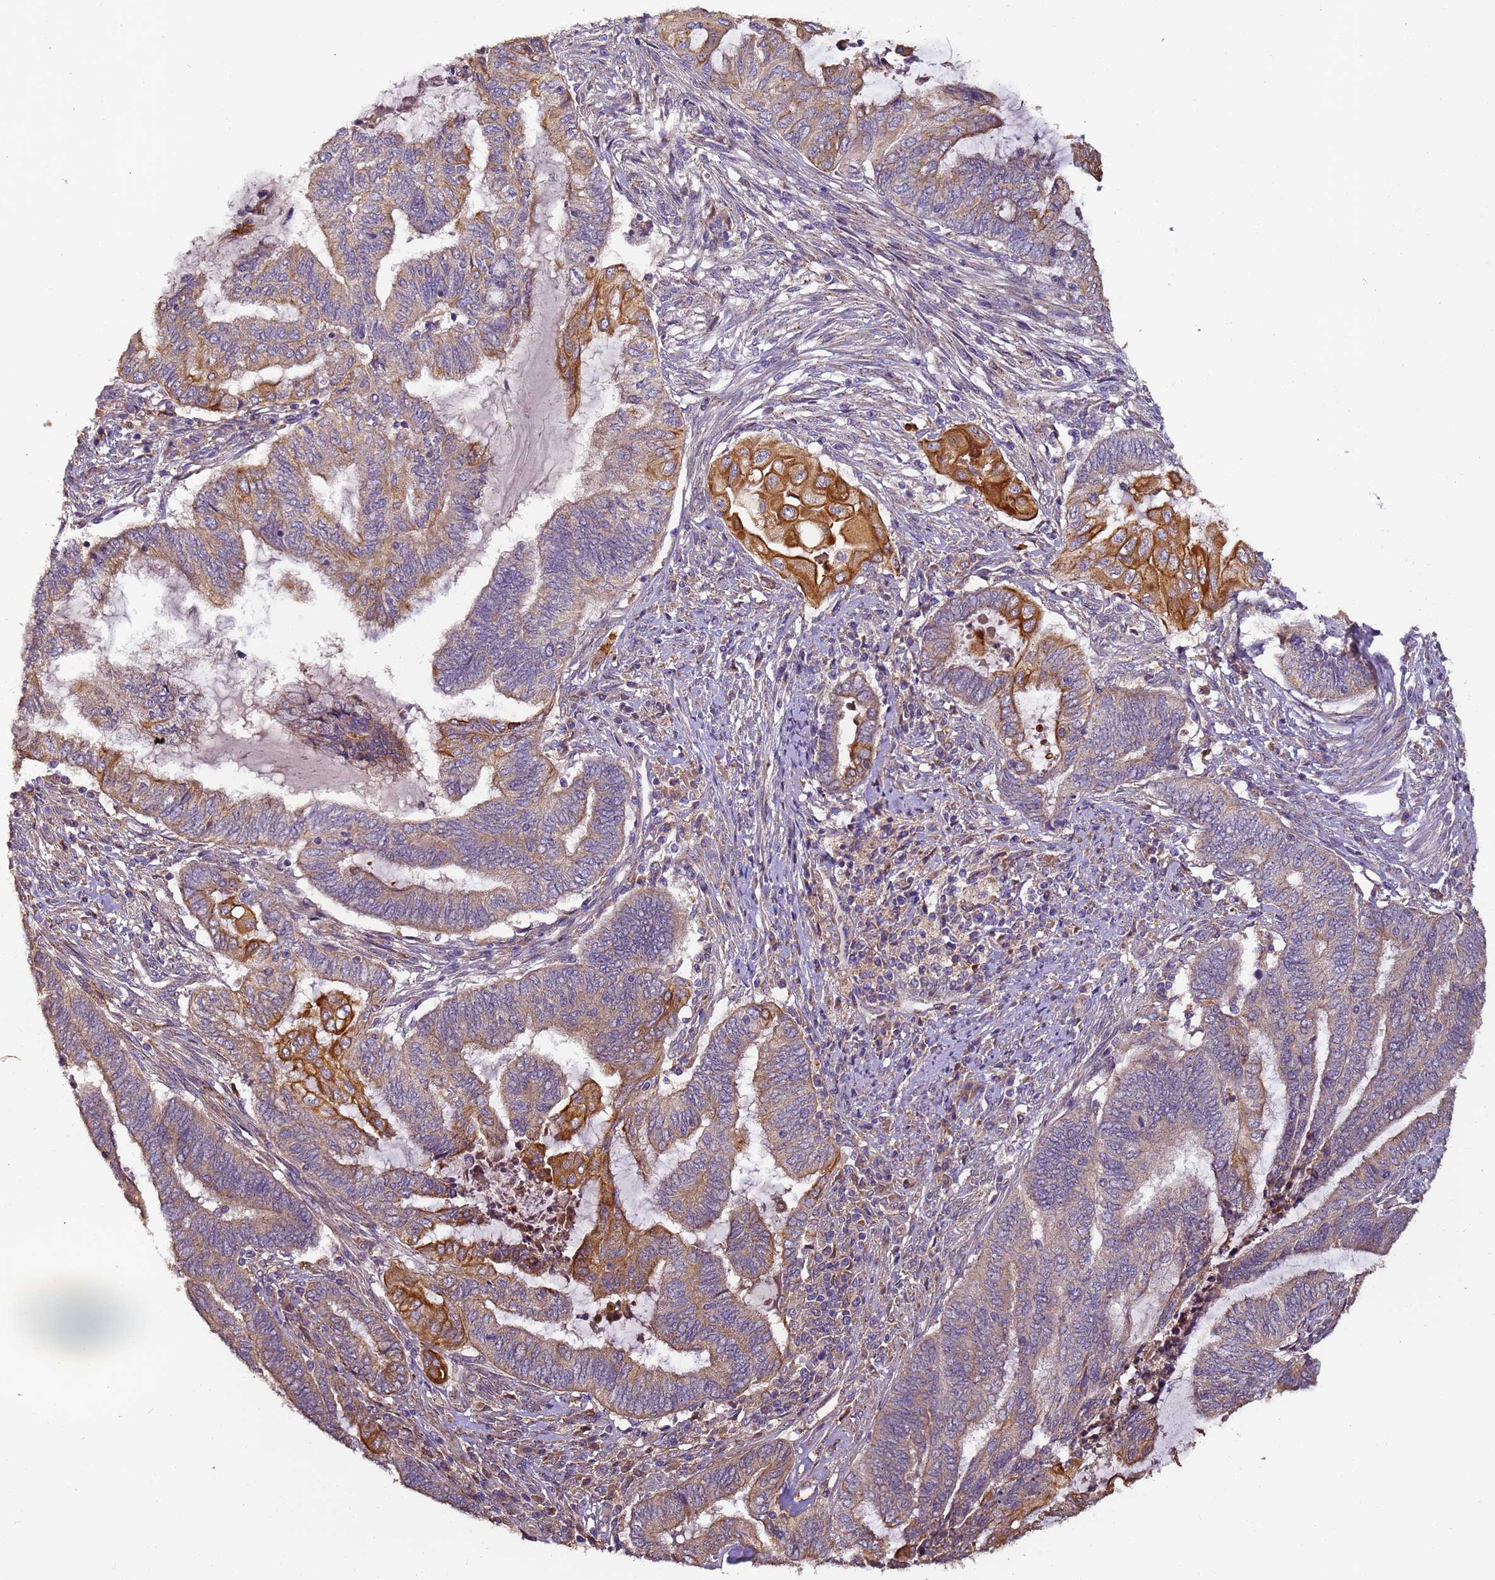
{"staining": {"intensity": "strong", "quantity": "<25%", "location": "cytoplasmic/membranous"}, "tissue": "endometrial cancer", "cell_type": "Tumor cells", "image_type": "cancer", "snomed": [{"axis": "morphology", "description": "Adenocarcinoma, NOS"}, {"axis": "topography", "description": "Uterus"}, {"axis": "topography", "description": "Endometrium"}], "caption": "Immunohistochemistry (IHC) of endometrial cancer (adenocarcinoma) exhibits medium levels of strong cytoplasmic/membranous staining in approximately <25% of tumor cells.", "gene": "TIGAR", "patient": {"sex": "female", "age": 70}}